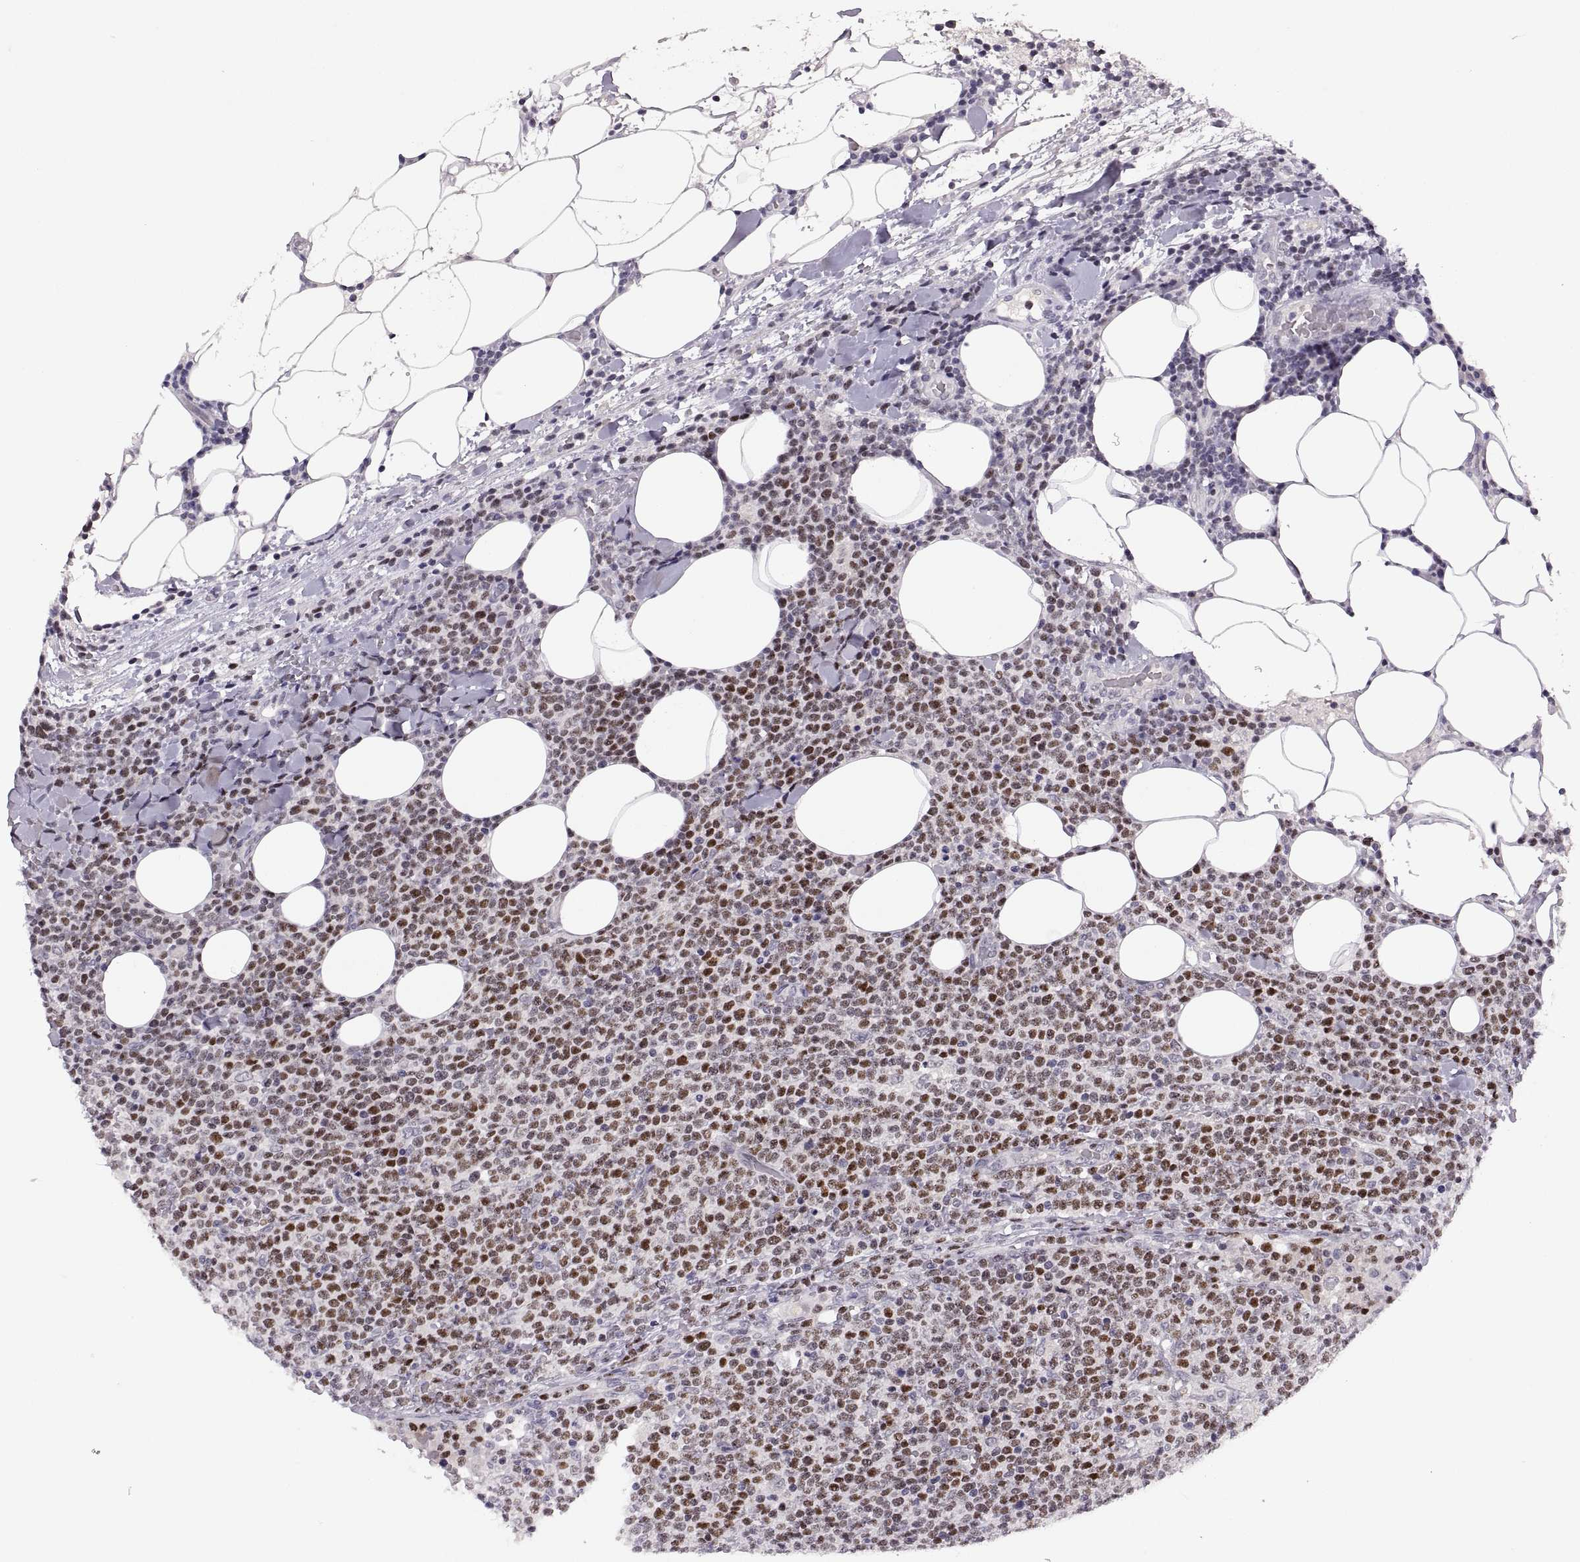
{"staining": {"intensity": "moderate", "quantity": "25%-75%", "location": "nuclear"}, "tissue": "lymphoma", "cell_type": "Tumor cells", "image_type": "cancer", "snomed": [{"axis": "morphology", "description": "Malignant lymphoma, non-Hodgkin's type, High grade"}, {"axis": "topography", "description": "Lymph node"}], "caption": "DAB immunohistochemical staining of high-grade malignant lymphoma, non-Hodgkin's type exhibits moderate nuclear protein staining in about 25%-75% of tumor cells.", "gene": "NEK2", "patient": {"sex": "male", "age": 61}}